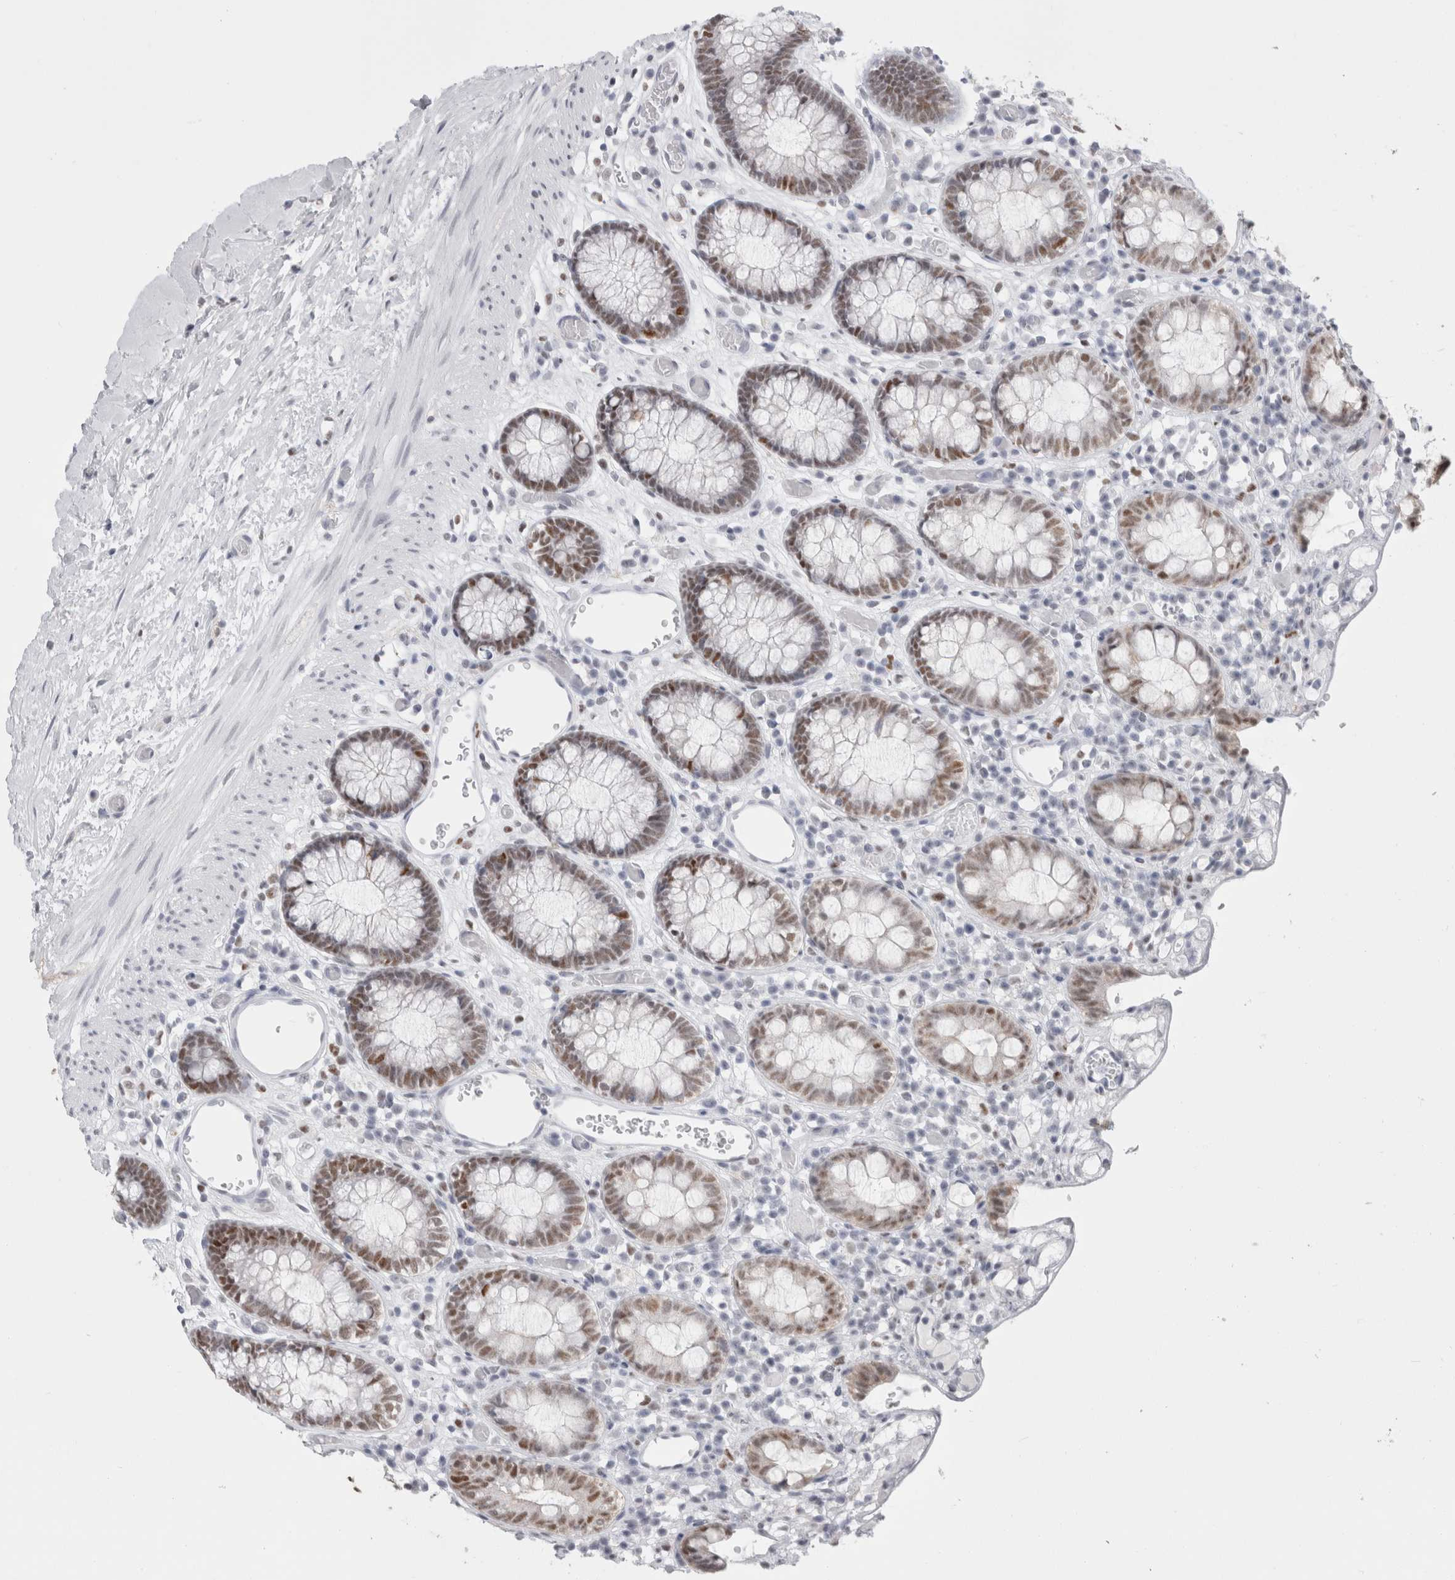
{"staining": {"intensity": "negative", "quantity": "none", "location": "none"}, "tissue": "colon", "cell_type": "Endothelial cells", "image_type": "normal", "snomed": [{"axis": "morphology", "description": "Normal tissue, NOS"}, {"axis": "topography", "description": "Colon"}], "caption": "Benign colon was stained to show a protein in brown. There is no significant staining in endothelial cells. (DAB immunohistochemistry (IHC) visualized using brightfield microscopy, high magnification).", "gene": "SMARCC1", "patient": {"sex": "male", "age": 14}}